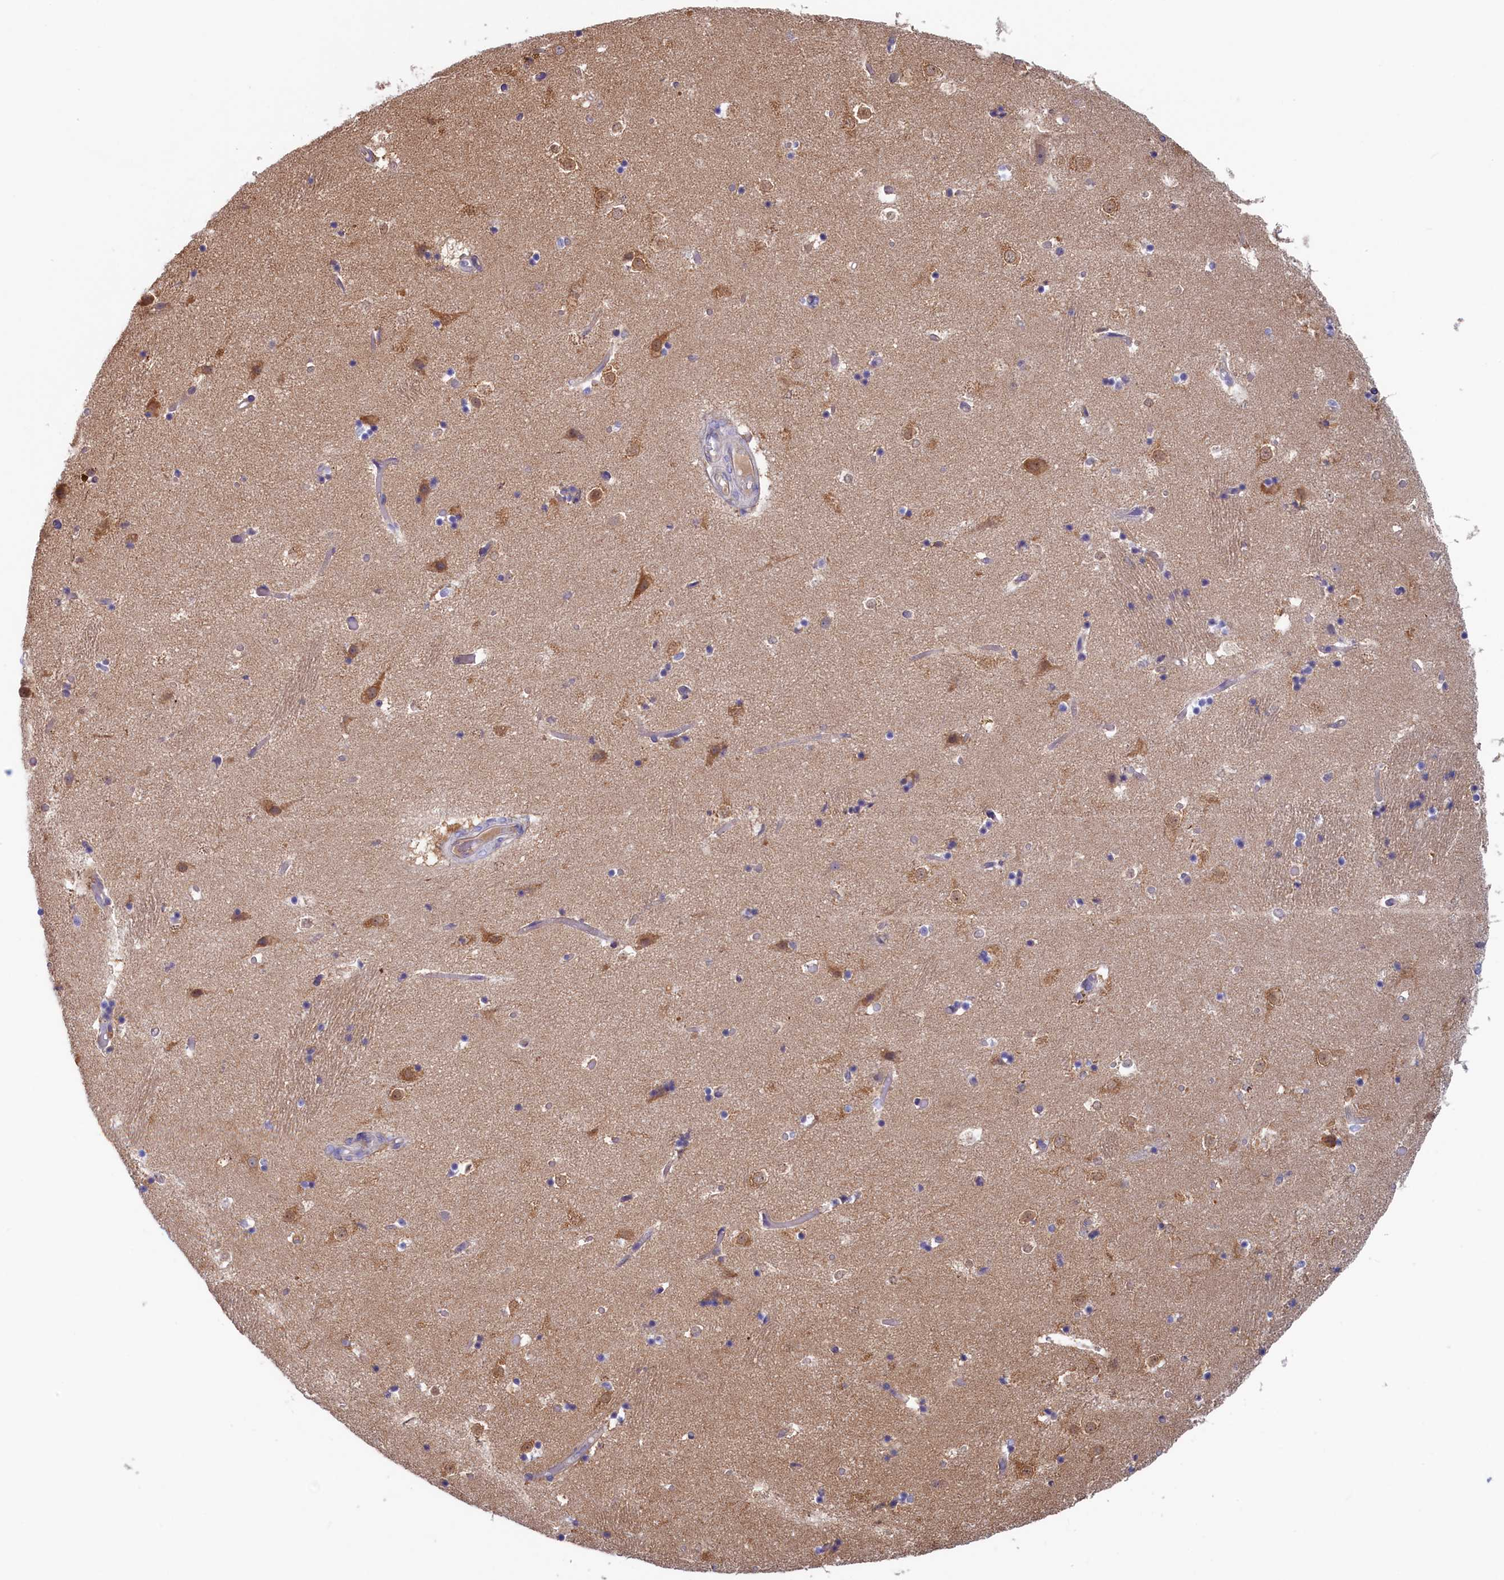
{"staining": {"intensity": "negative", "quantity": "none", "location": "none"}, "tissue": "caudate", "cell_type": "Glial cells", "image_type": "normal", "snomed": [{"axis": "morphology", "description": "Normal tissue, NOS"}, {"axis": "topography", "description": "Lateral ventricle wall"}], "caption": "High magnification brightfield microscopy of benign caudate stained with DAB (3,3'-diaminobenzidine) (brown) and counterstained with hematoxylin (blue): glial cells show no significant staining. (Stains: DAB IHC with hematoxylin counter stain, Microscopy: brightfield microscopy at high magnification).", "gene": "SYNDIG1L", "patient": {"sex": "female", "age": 52}}